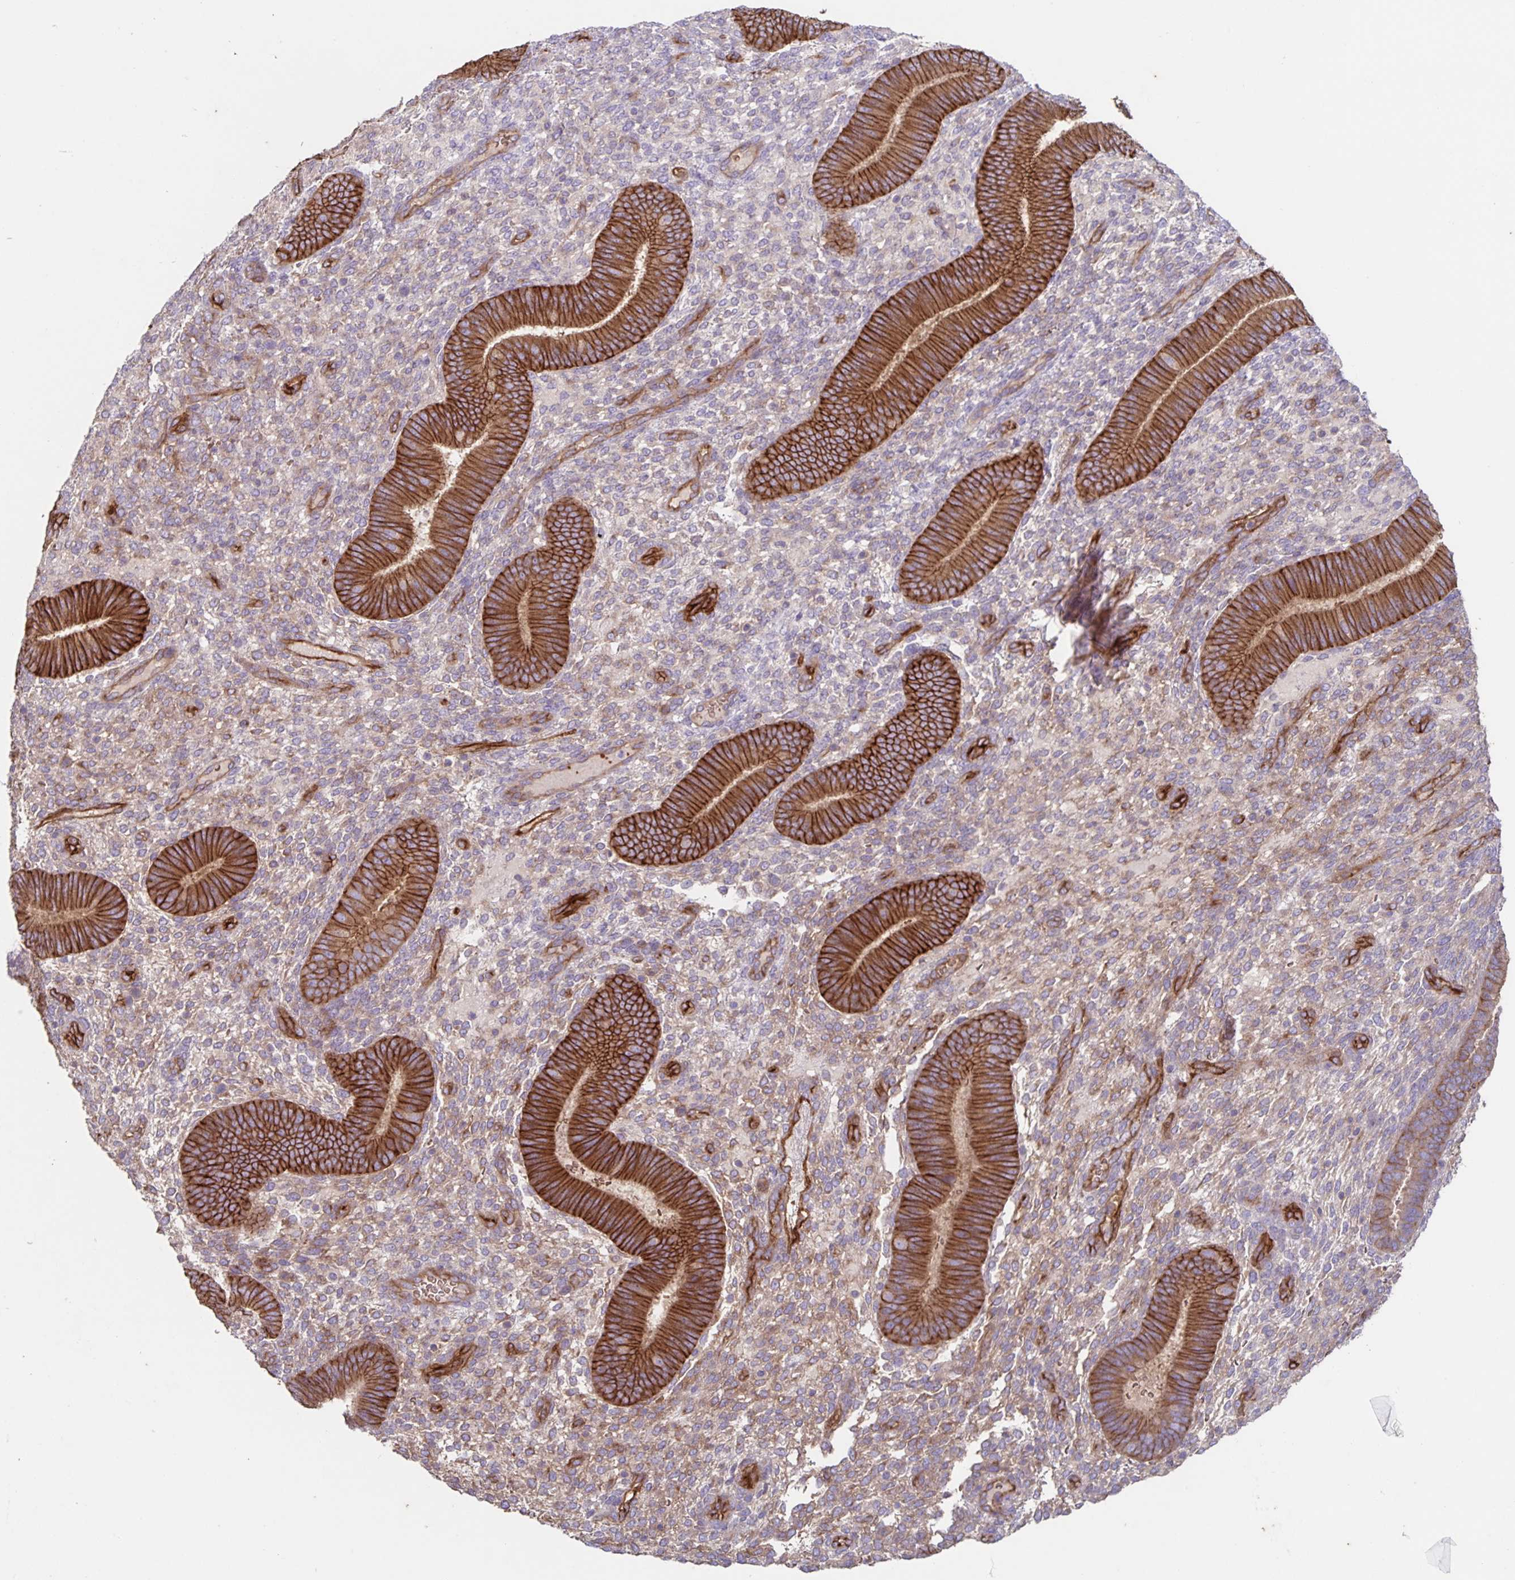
{"staining": {"intensity": "weak", "quantity": "<25%", "location": "cytoplasmic/membranous"}, "tissue": "endometrium", "cell_type": "Cells in endometrial stroma", "image_type": "normal", "snomed": [{"axis": "morphology", "description": "Normal tissue, NOS"}, {"axis": "topography", "description": "Endometrium"}], "caption": "Benign endometrium was stained to show a protein in brown. There is no significant staining in cells in endometrial stroma. (IHC, brightfield microscopy, high magnification).", "gene": "ITGA2", "patient": {"sex": "female", "age": 39}}